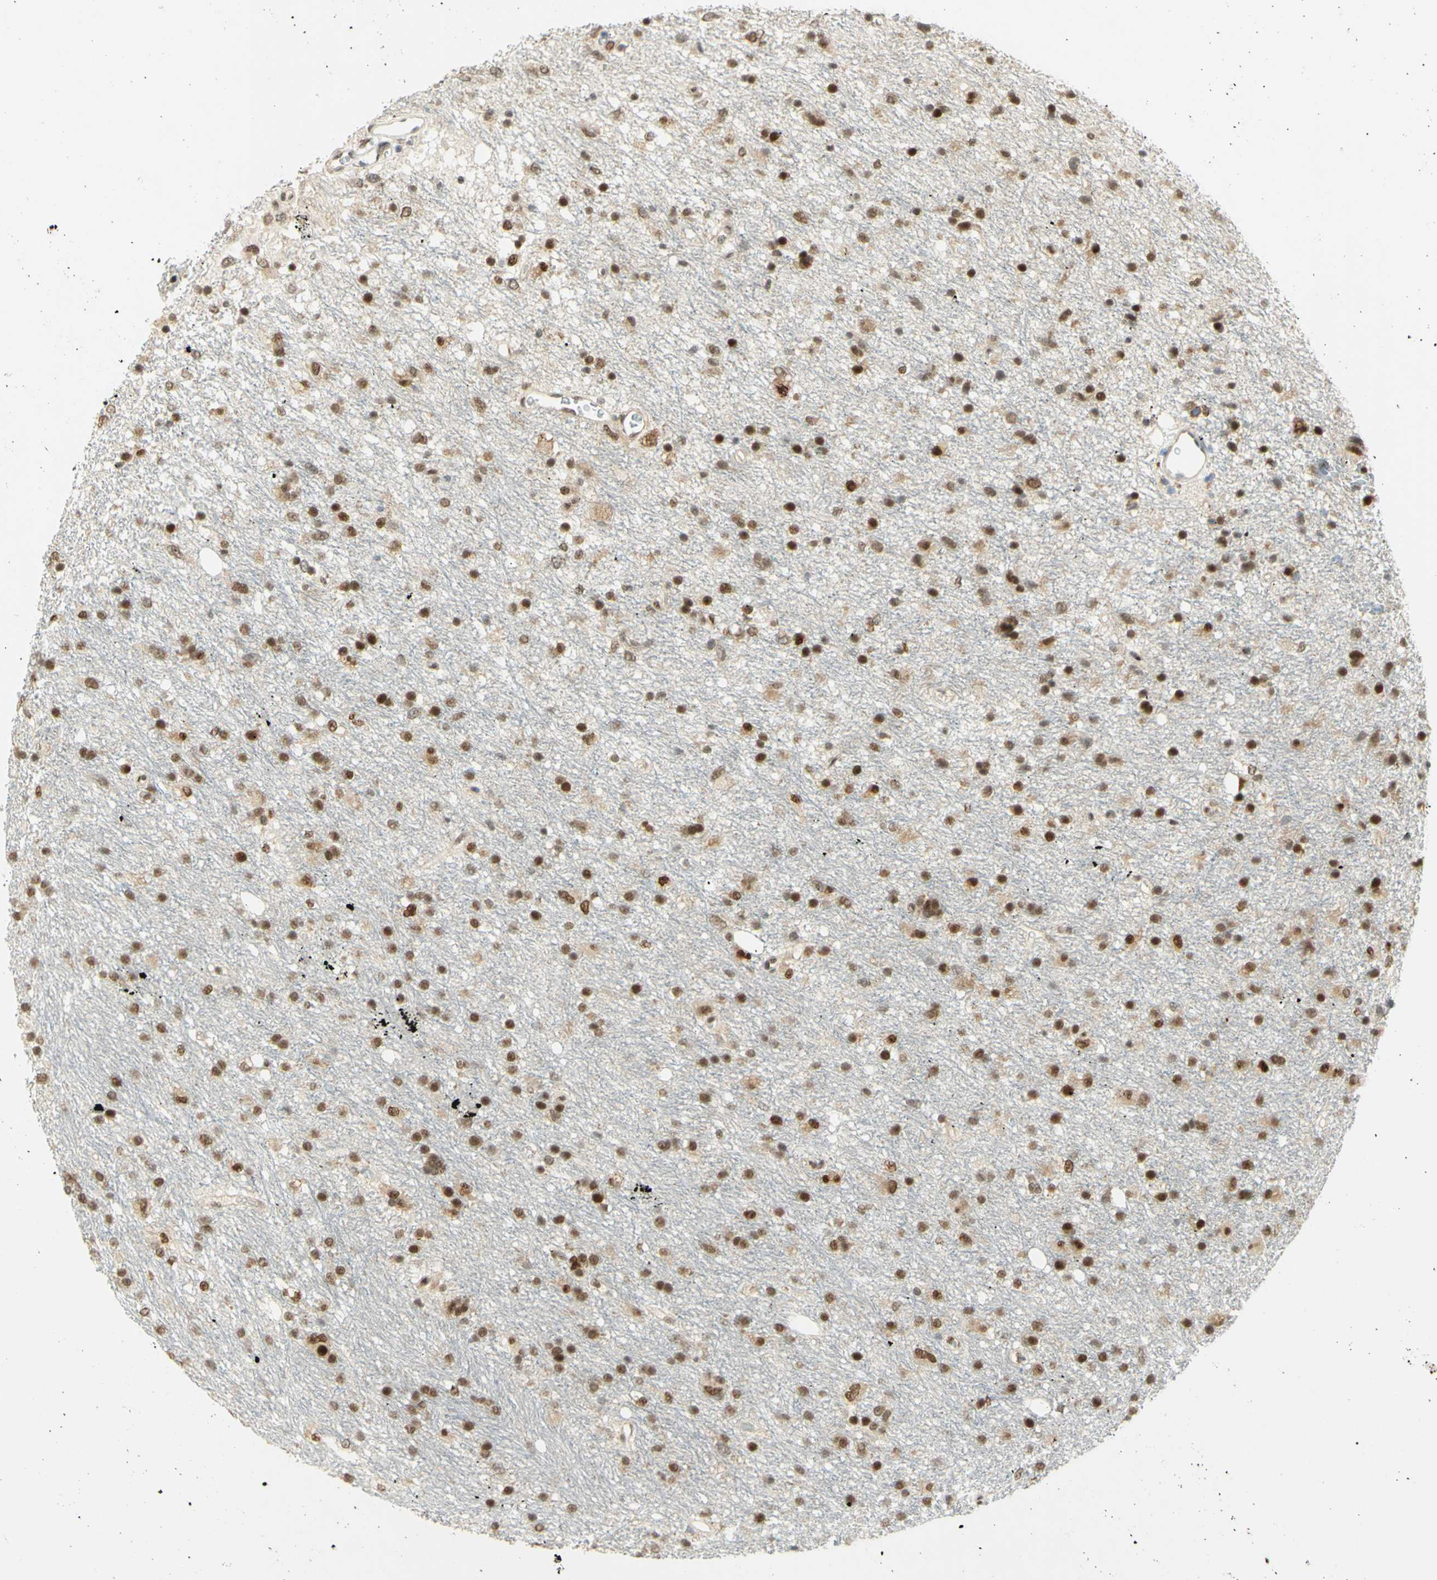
{"staining": {"intensity": "moderate", "quantity": ">75%", "location": "nuclear"}, "tissue": "glioma", "cell_type": "Tumor cells", "image_type": "cancer", "snomed": [{"axis": "morphology", "description": "Glioma, malignant, Low grade"}, {"axis": "topography", "description": "Brain"}], "caption": "Immunohistochemical staining of malignant low-grade glioma exhibits medium levels of moderate nuclear expression in approximately >75% of tumor cells.", "gene": "DDX1", "patient": {"sex": "male", "age": 77}}